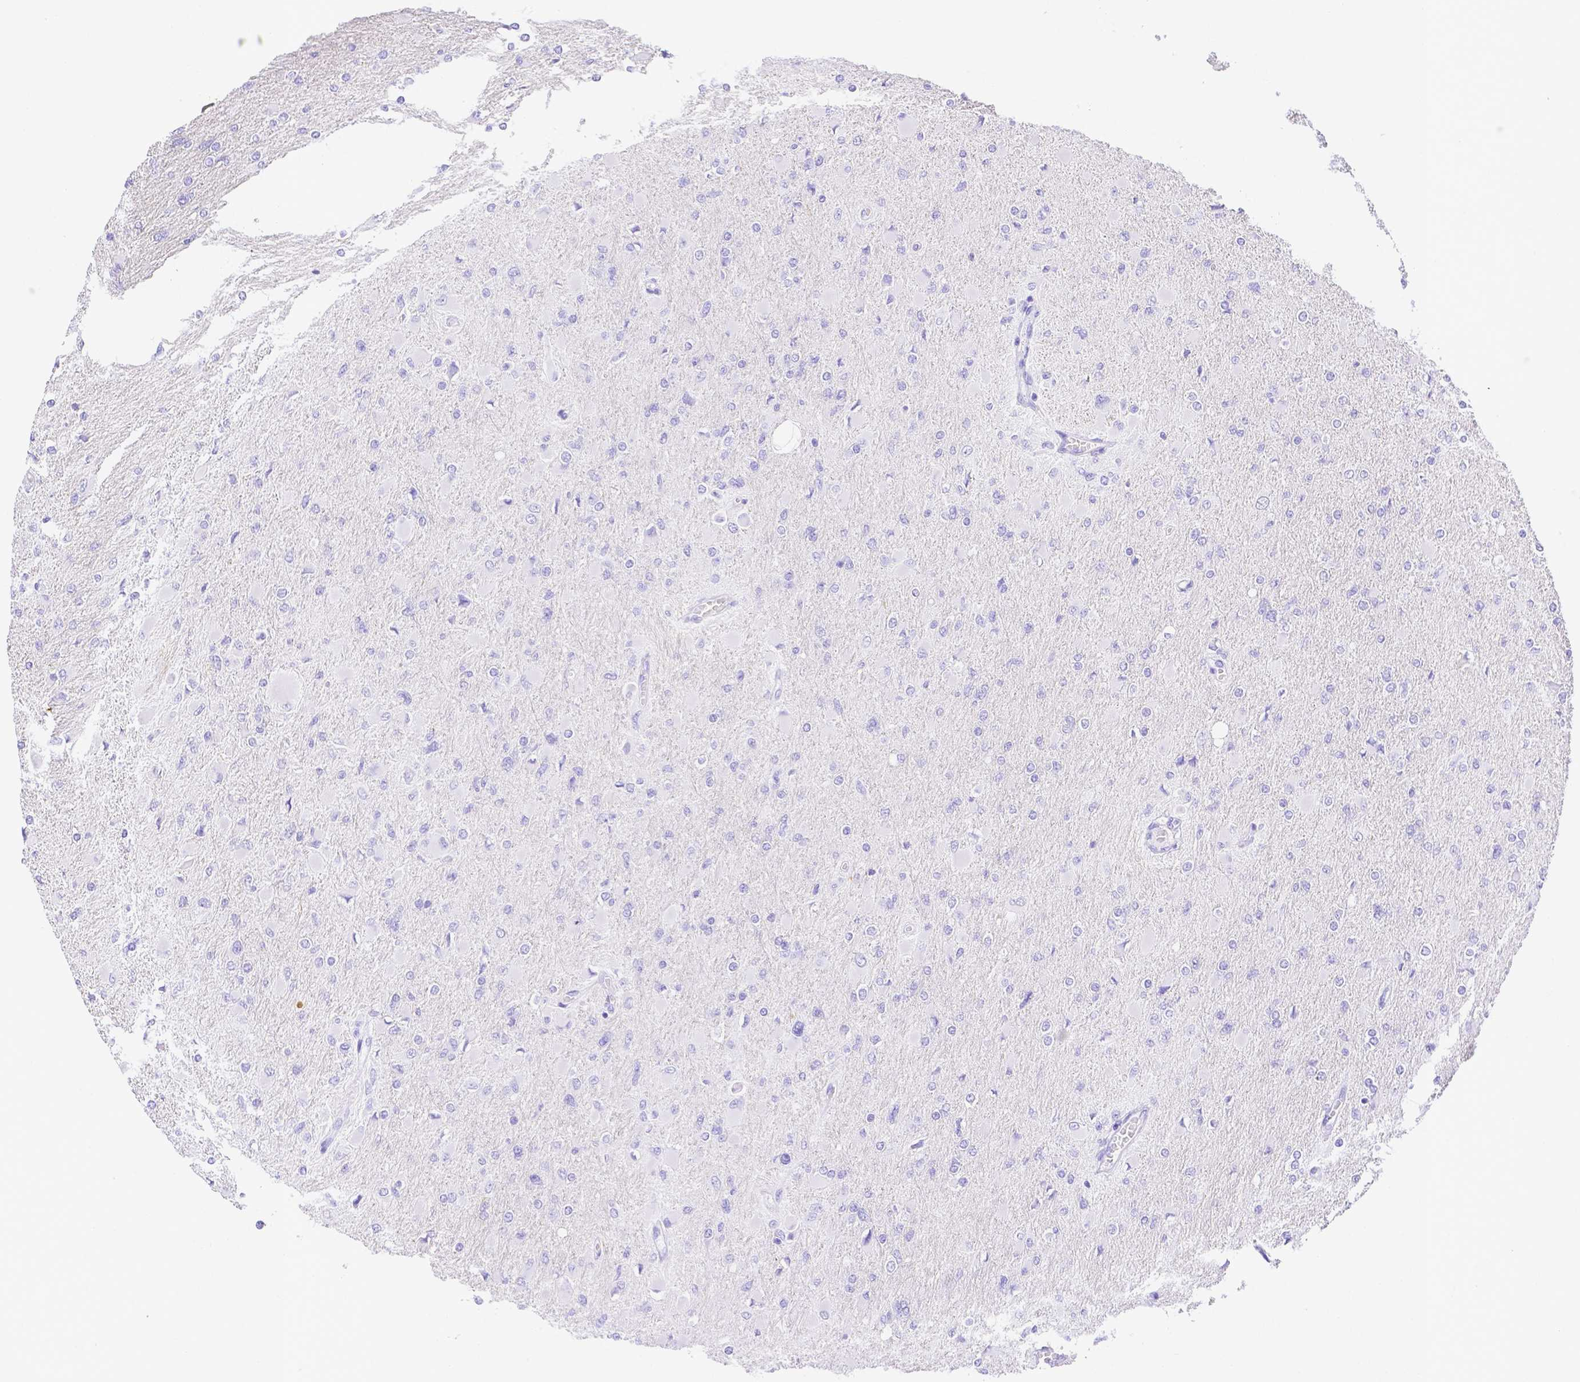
{"staining": {"intensity": "negative", "quantity": "none", "location": "none"}, "tissue": "glioma", "cell_type": "Tumor cells", "image_type": "cancer", "snomed": [{"axis": "morphology", "description": "Glioma, malignant, High grade"}, {"axis": "topography", "description": "Cerebral cortex"}], "caption": "Micrograph shows no significant protein expression in tumor cells of high-grade glioma (malignant).", "gene": "SMR3A", "patient": {"sex": "female", "age": 36}}